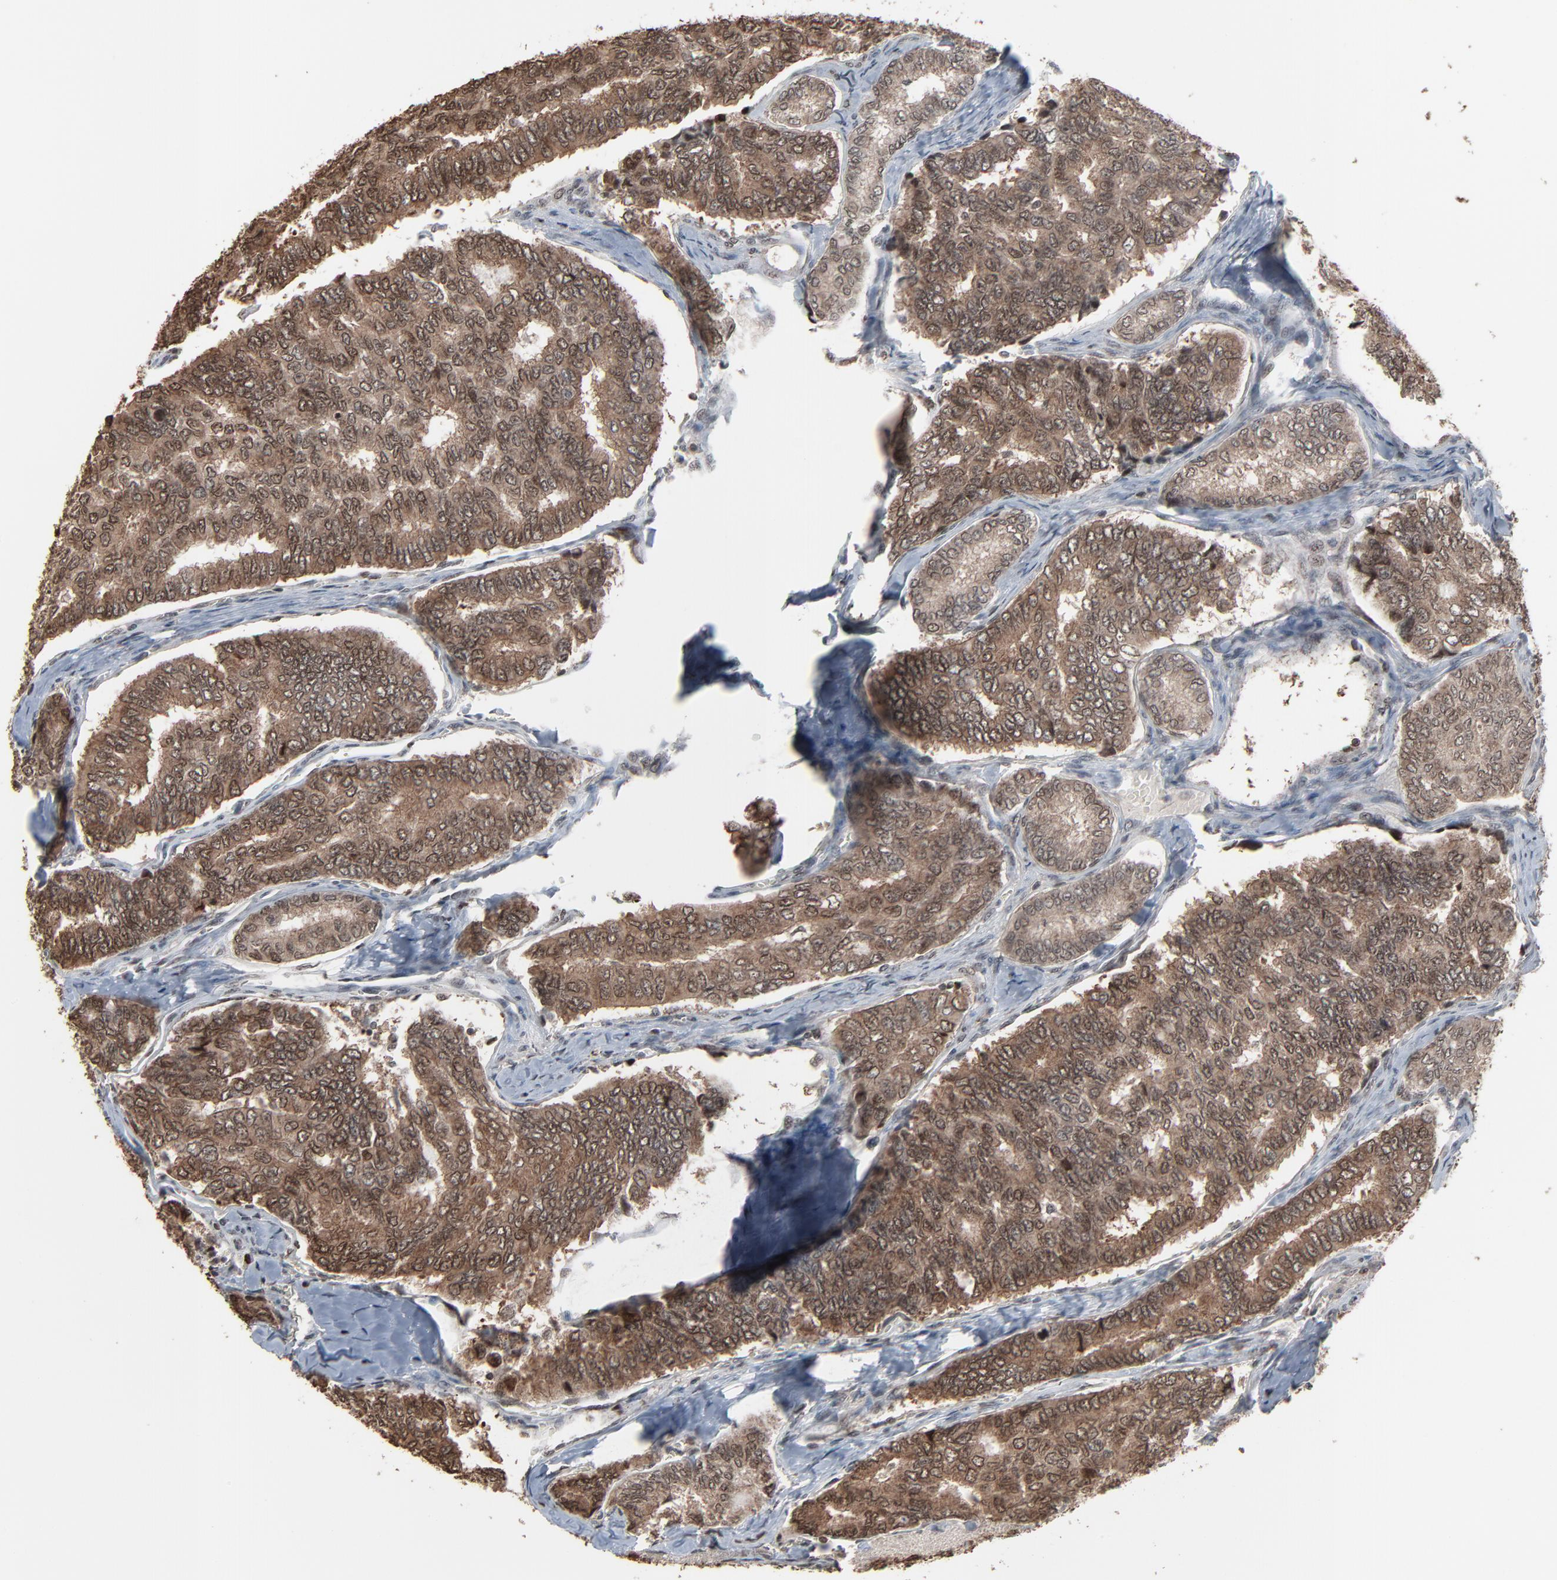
{"staining": {"intensity": "moderate", "quantity": ">75%", "location": "cytoplasmic/membranous,nuclear"}, "tissue": "thyroid cancer", "cell_type": "Tumor cells", "image_type": "cancer", "snomed": [{"axis": "morphology", "description": "Papillary adenocarcinoma, NOS"}, {"axis": "topography", "description": "Thyroid gland"}], "caption": "Immunohistochemical staining of thyroid cancer reveals medium levels of moderate cytoplasmic/membranous and nuclear protein staining in approximately >75% of tumor cells.", "gene": "RPS6KA3", "patient": {"sex": "female", "age": 35}}